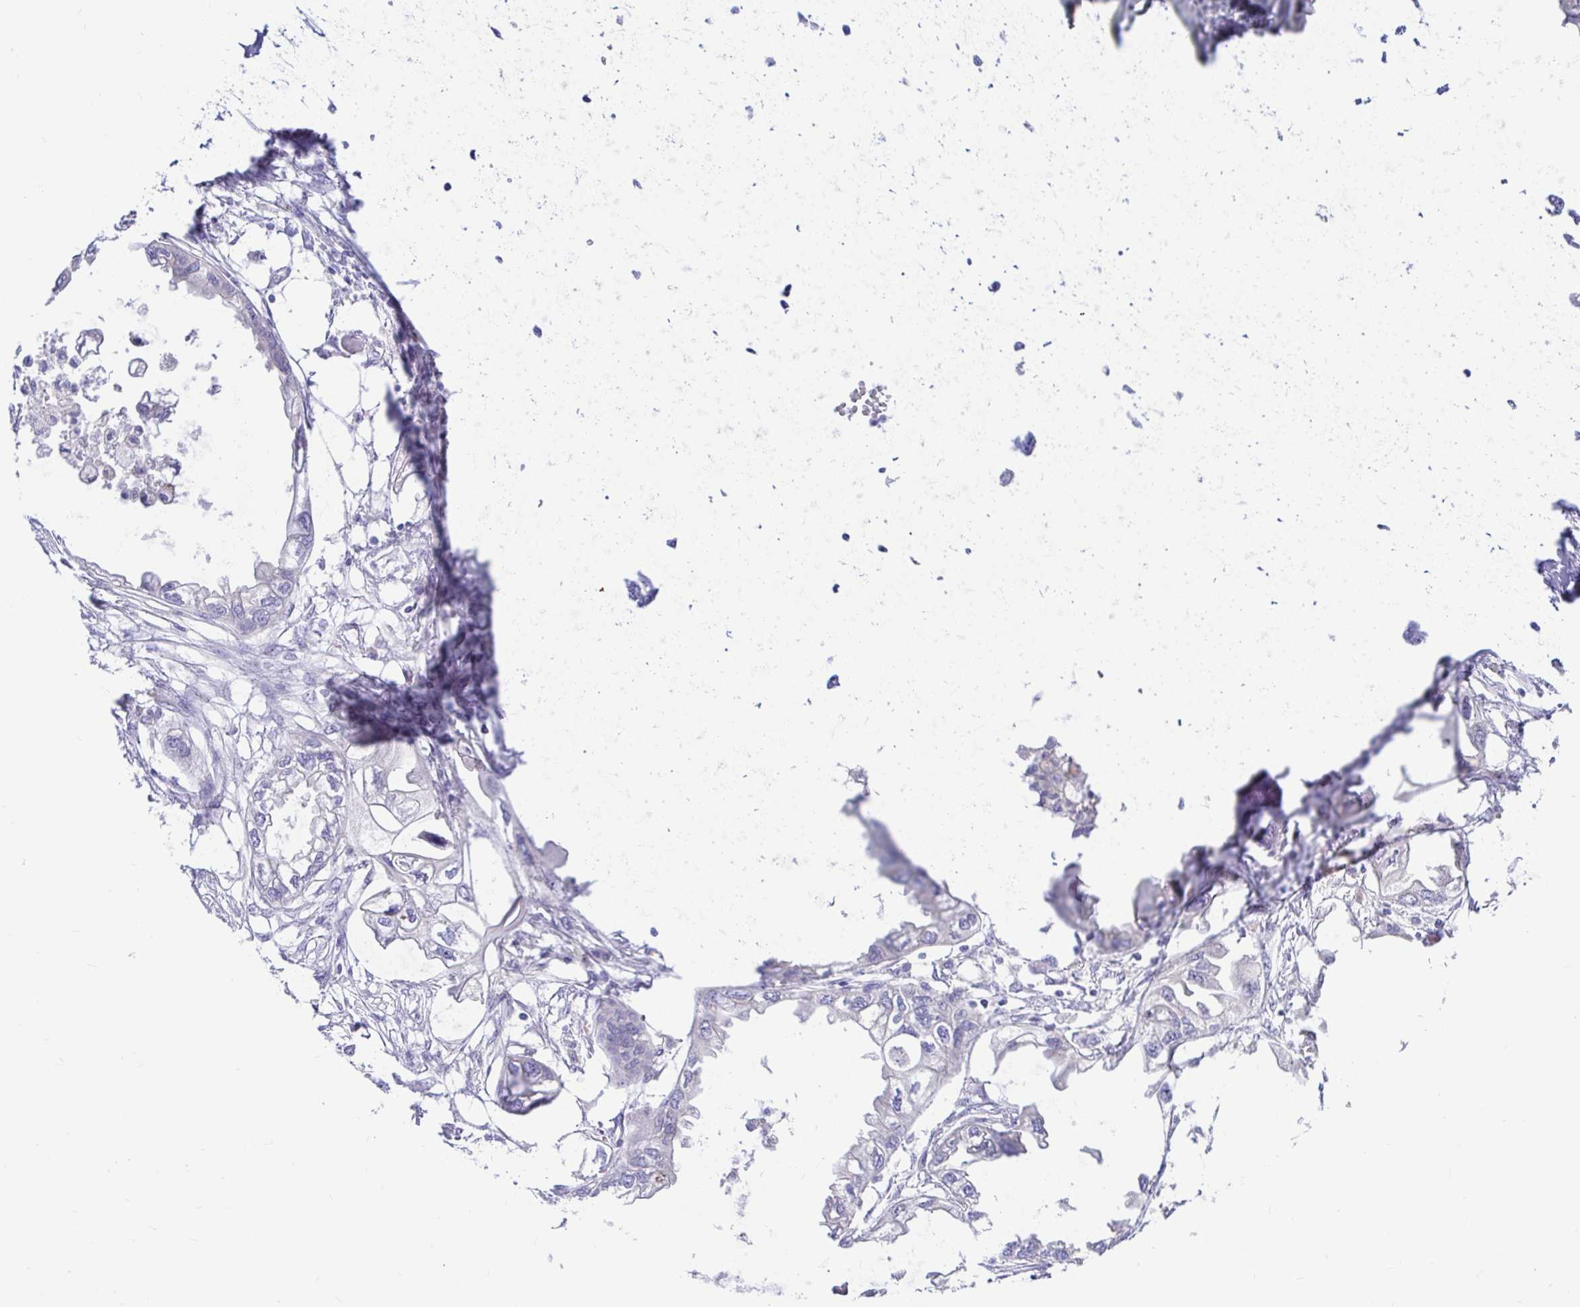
{"staining": {"intensity": "negative", "quantity": "none", "location": "none"}, "tissue": "endometrial cancer", "cell_type": "Tumor cells", "image_type": "cancer", "snomed": [{"axis": "morphology", "description": "Adenocarcinoma, NOS"}, {"axis": "morphology", "description": "Adenocarcinoma, metastatic, NOS"}, {"axis": "topography", "description": "Adipose tissue"}, {"axis": "topography", "description": "Endometrium"}], "caption": "The photomicrograph demonstrates no staining of tumor cells in endometrial cancer (adenocarcinoma).", "gene": "BACE2", "patient": {"sex": "female", "age": 67}}